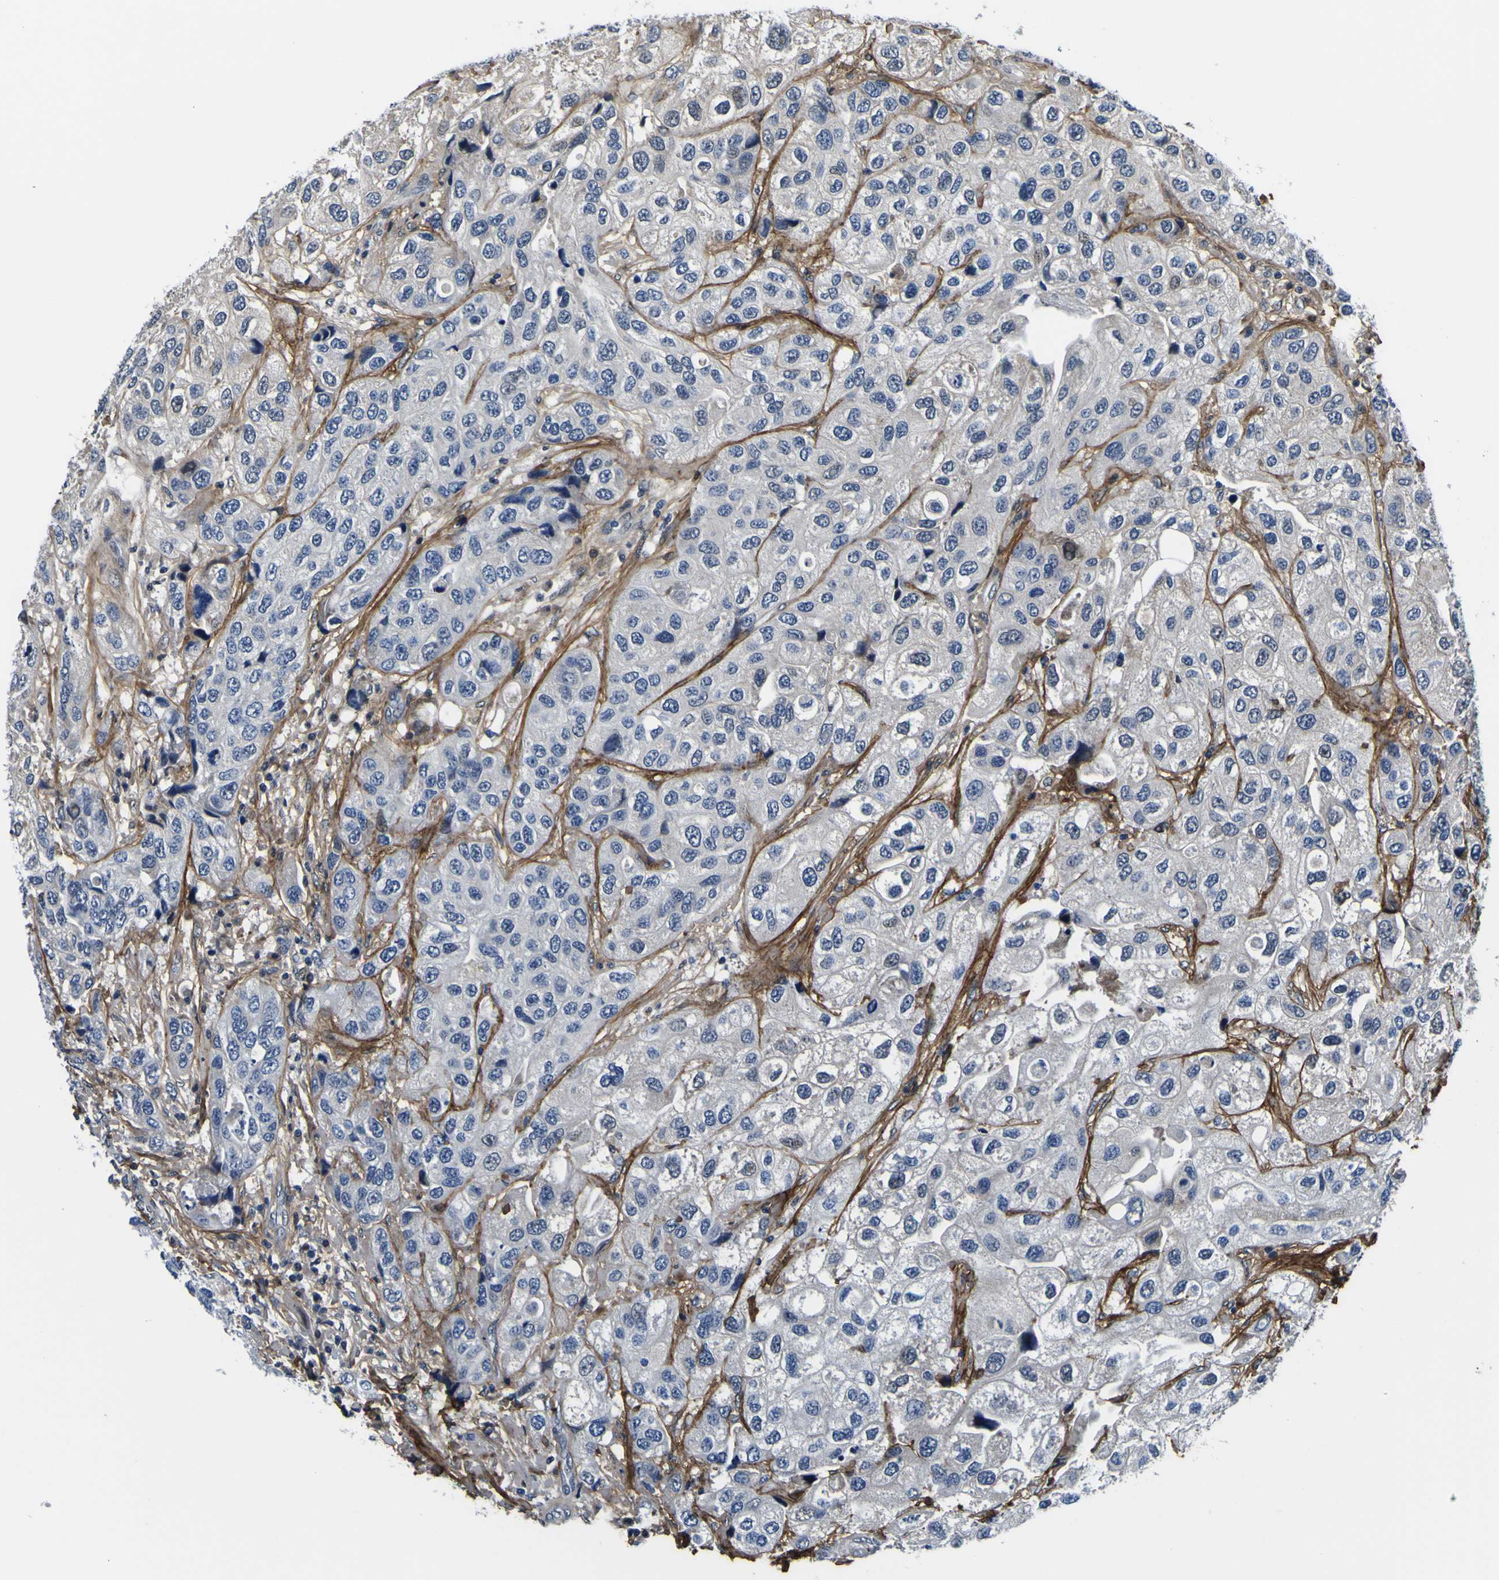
{"staining": {"intensity": "negative", "quantity": "none", "location": "none"}, "tissue": "urothelial cancer", "cell_type": "Tumor cells", "image_type": "cancer", "snomed": [{"axis": "morphology", "description": "Urothelial carcinoma, High grade"}, {"axis": "topography", "description": "Urinary bladder"}], "caption": "DAB (3,3'-diaminobenzidine) immunohistochemical staining of urothelial cancer shows no significant positivity in tumor cells.", "gene": "POSTN", "patient": {"sex": "female", "age": 64}}